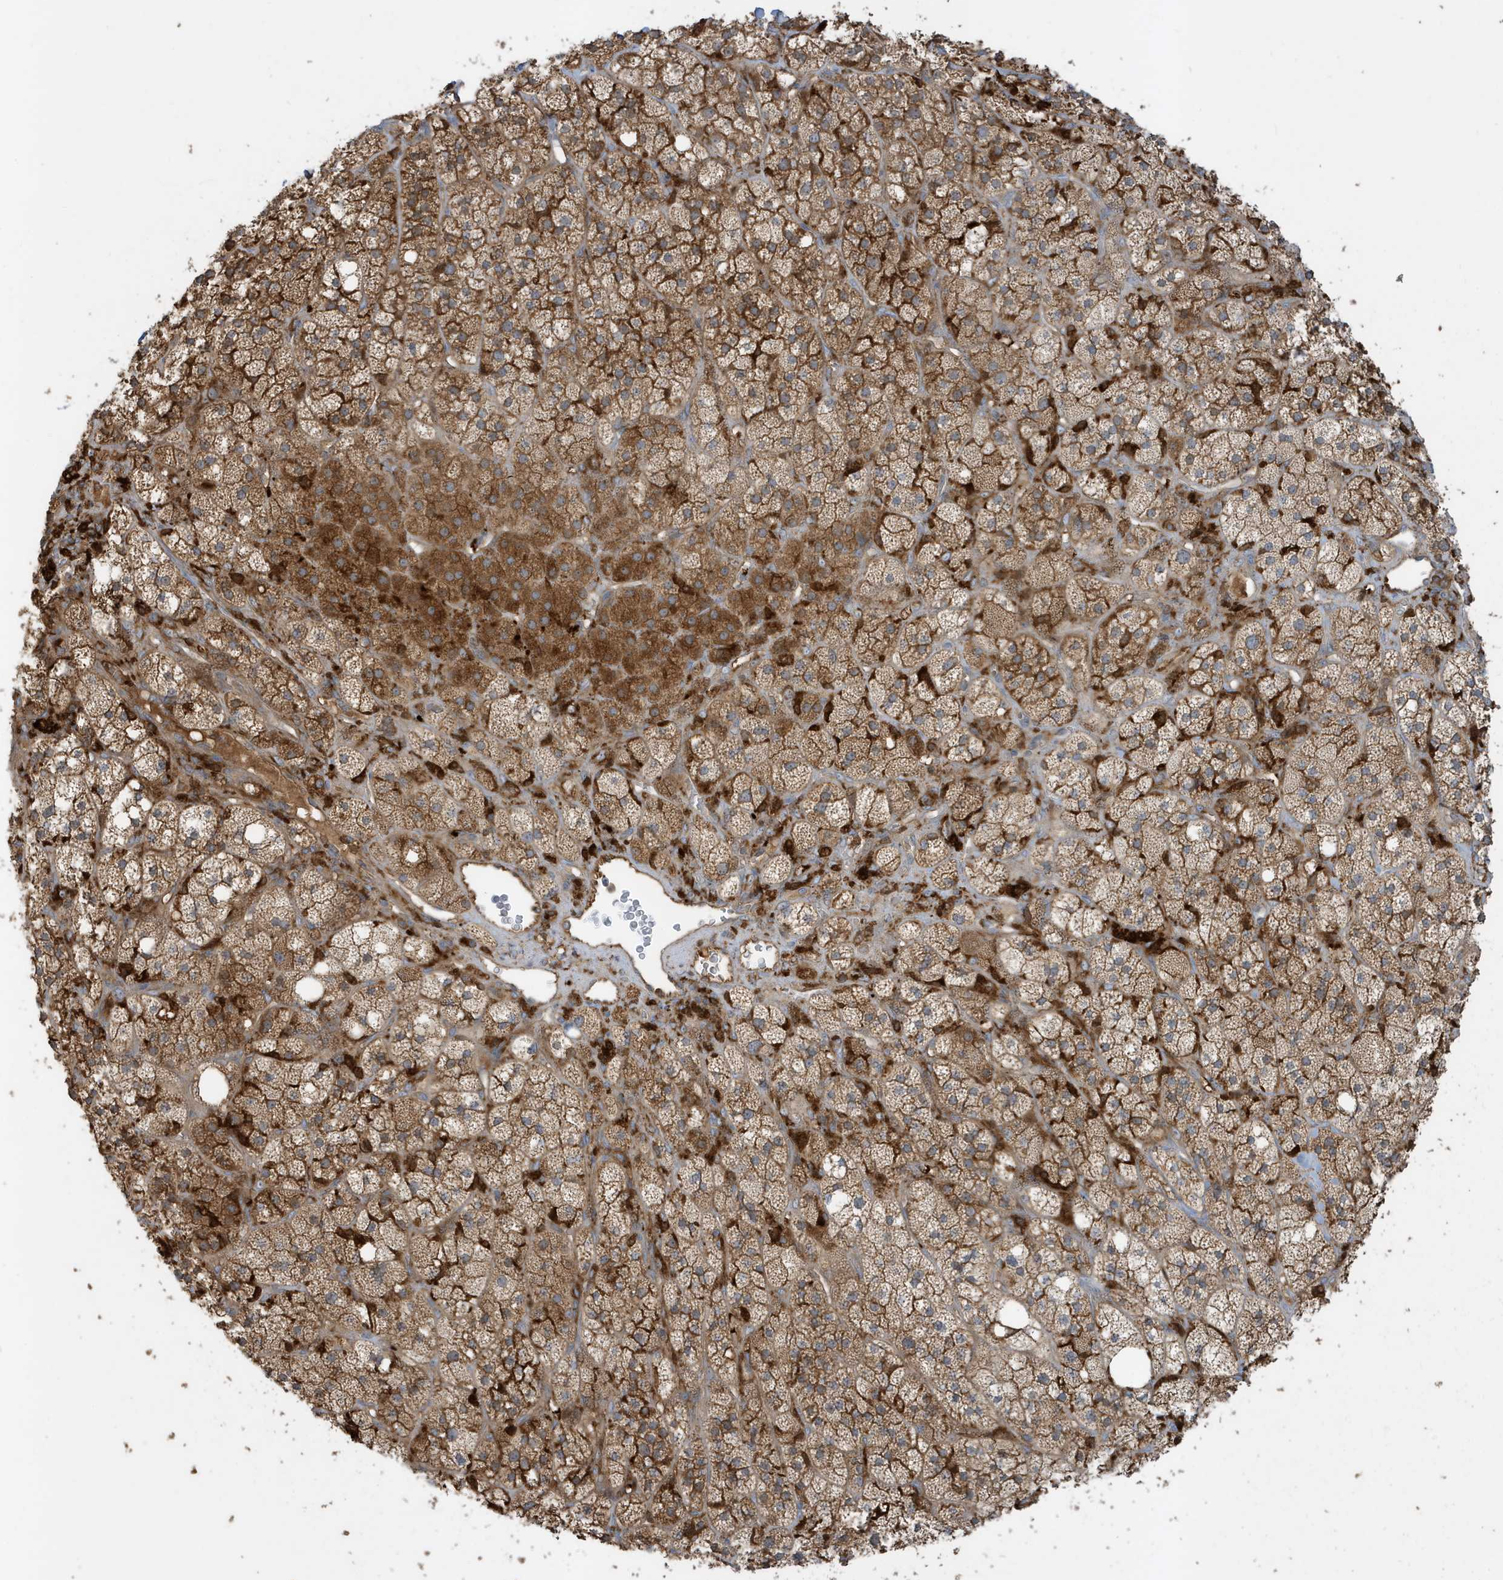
{"staining": {"intensity": "strong", "quantity": ">75%", "location": "cytoplasmic/membranous"}, "tissue": "adrenal gland", "cell_type": "Glandular cells", "image_type": "normal", "snomed": [{"axis": "morphology", "description": "Normal tissue, NOS"}, {"axis": "topography", "description": "Adrenal gland"}], "caption": "The histopathology image reveals staining of normal adrenal gland, revealing strong cytoplasmic/membranous protein staining (brown color) within glandular cells. (Stains: DAB in brown, nuclei in blue, Microscopy: brightfield microscopy at high magnification).", "gene": "ABTB1", "patient": {"sex": "male", "age": 61}}